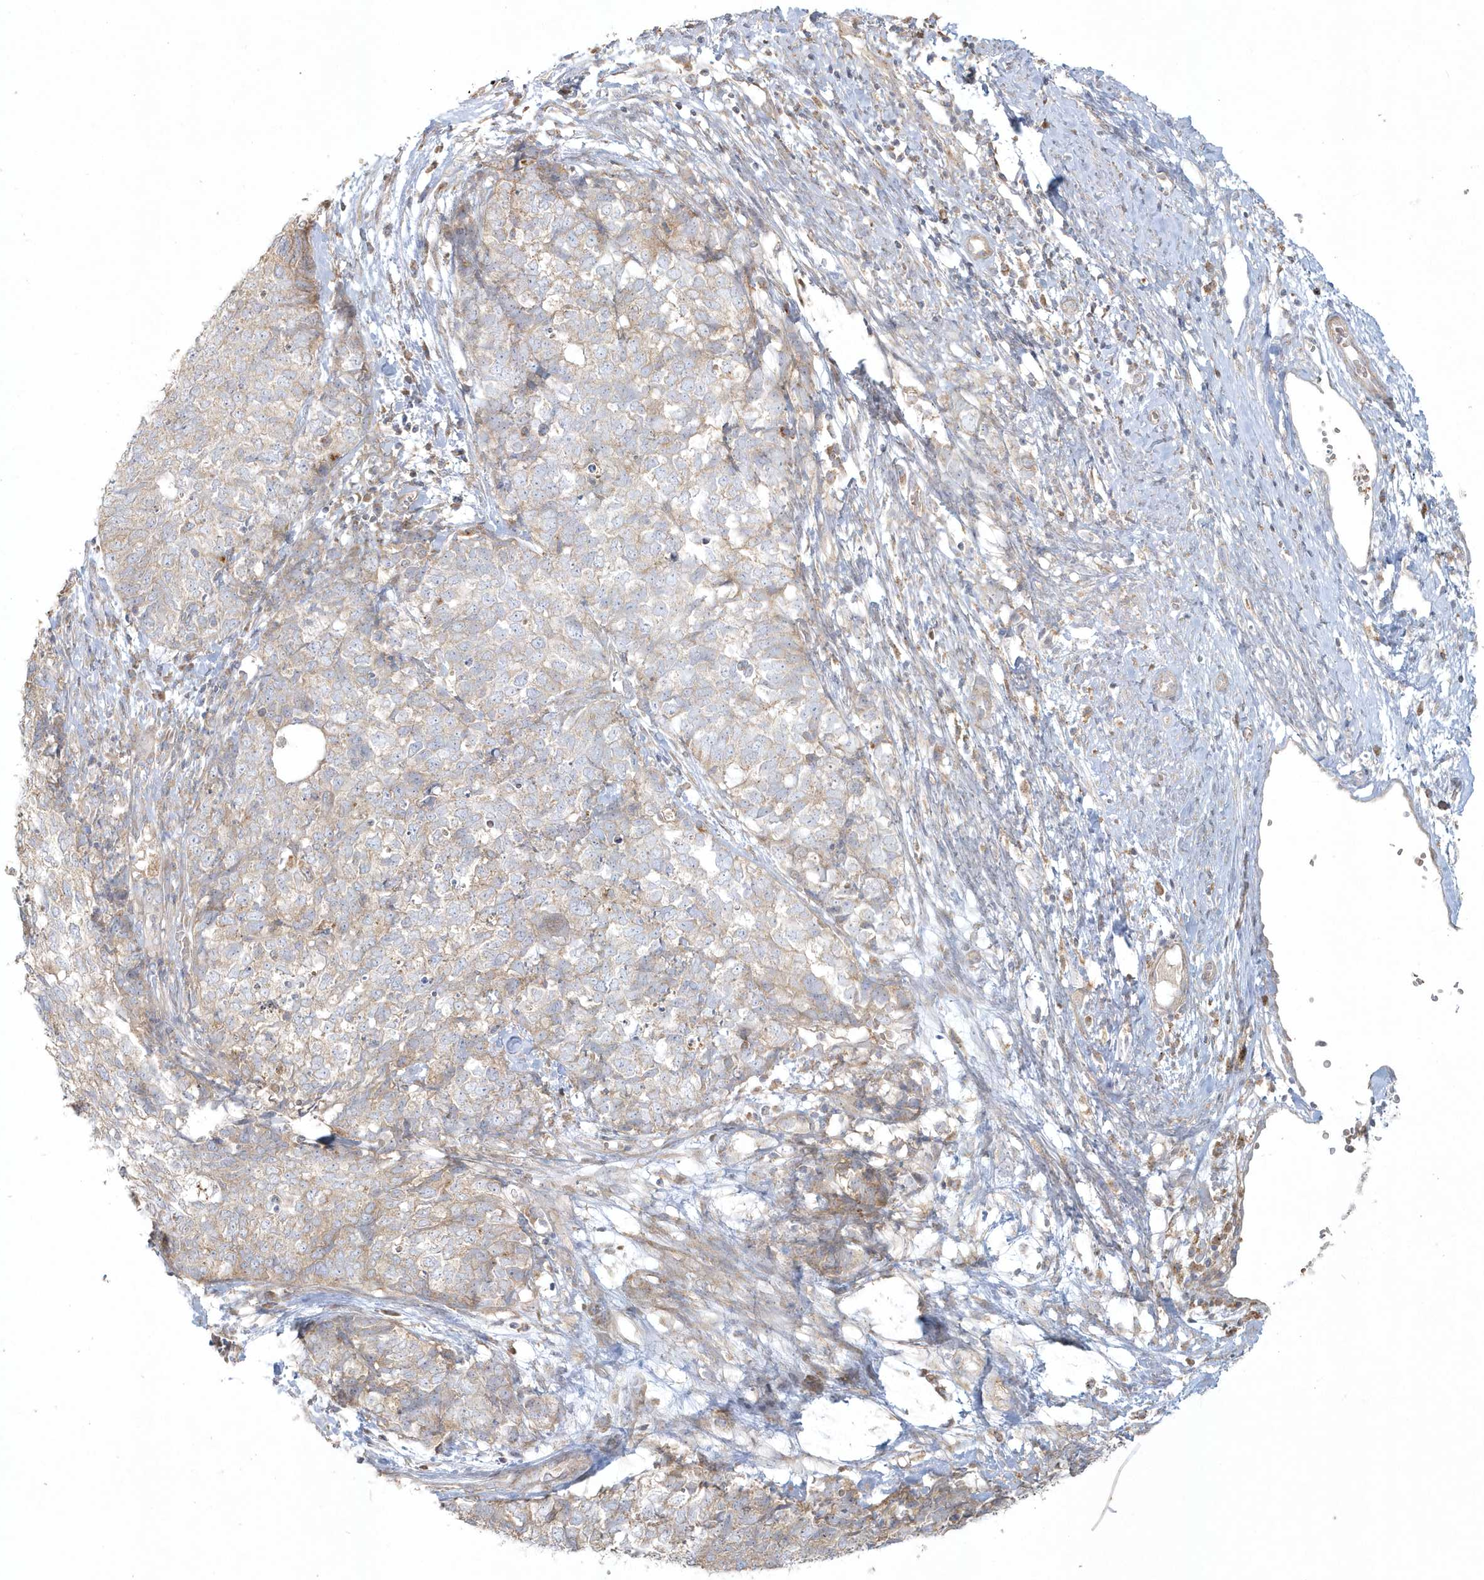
{"staining": {"intensity": "weak", "quantity": "<25%", "location": "cytoplasmic/membranous"}, "tissue": "cervical cancer", "cell_type": "Tumor cells", "image_type": "cancer", "snomed": [{"axis": "morphology", "description": "Squamous cell carcinoma, NOS"}, {"axis": "topography", "description": "Cervix"}], "caption": "Immunohistochemistry (IHC) micrograph of neoplastic tissue: human cervical squamous cell carcinoma stained with DAB exhibits no significant protein expression in tumor cells.", "gene": "BLTP3A", "patient": {"sex": "female", "age": 63}}